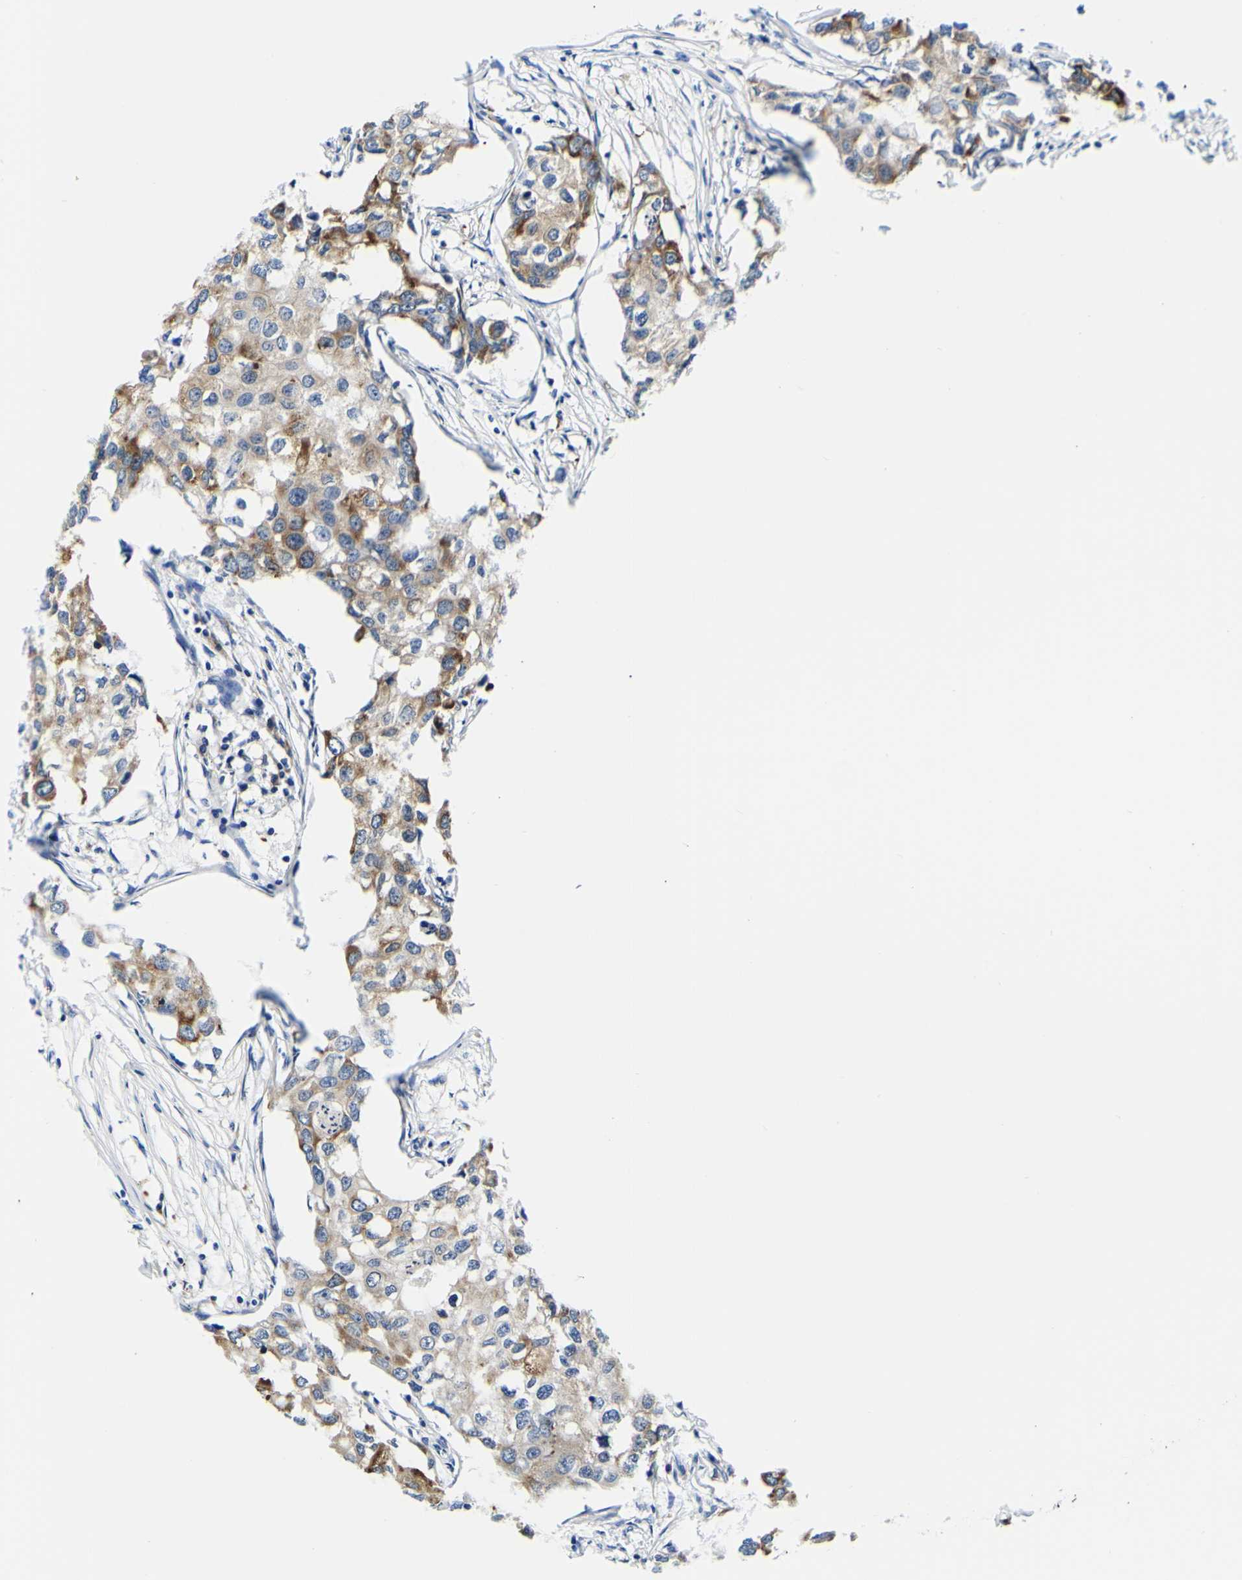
{"staining": {"intensity": "moderate", "quantity": "25%-75%", "location": "cytoplasmic/membranous"}, "tissue": "breast cancer", "cell_type": "Tumor cells", "image_type": "cancer", "snomed": [{"axis": "morphology", "description": "Duct carcinoma"}, {"axis": "topography", "description": "Breast"}], "caption": "A micrograph of human breast intraductal carcinoma stained for a protein demonstrates moderate cytoplasmic/membranous brown staining in tumor cells.", "gene": "P4HB", "patient": {"sex": "female", "age": 27}}